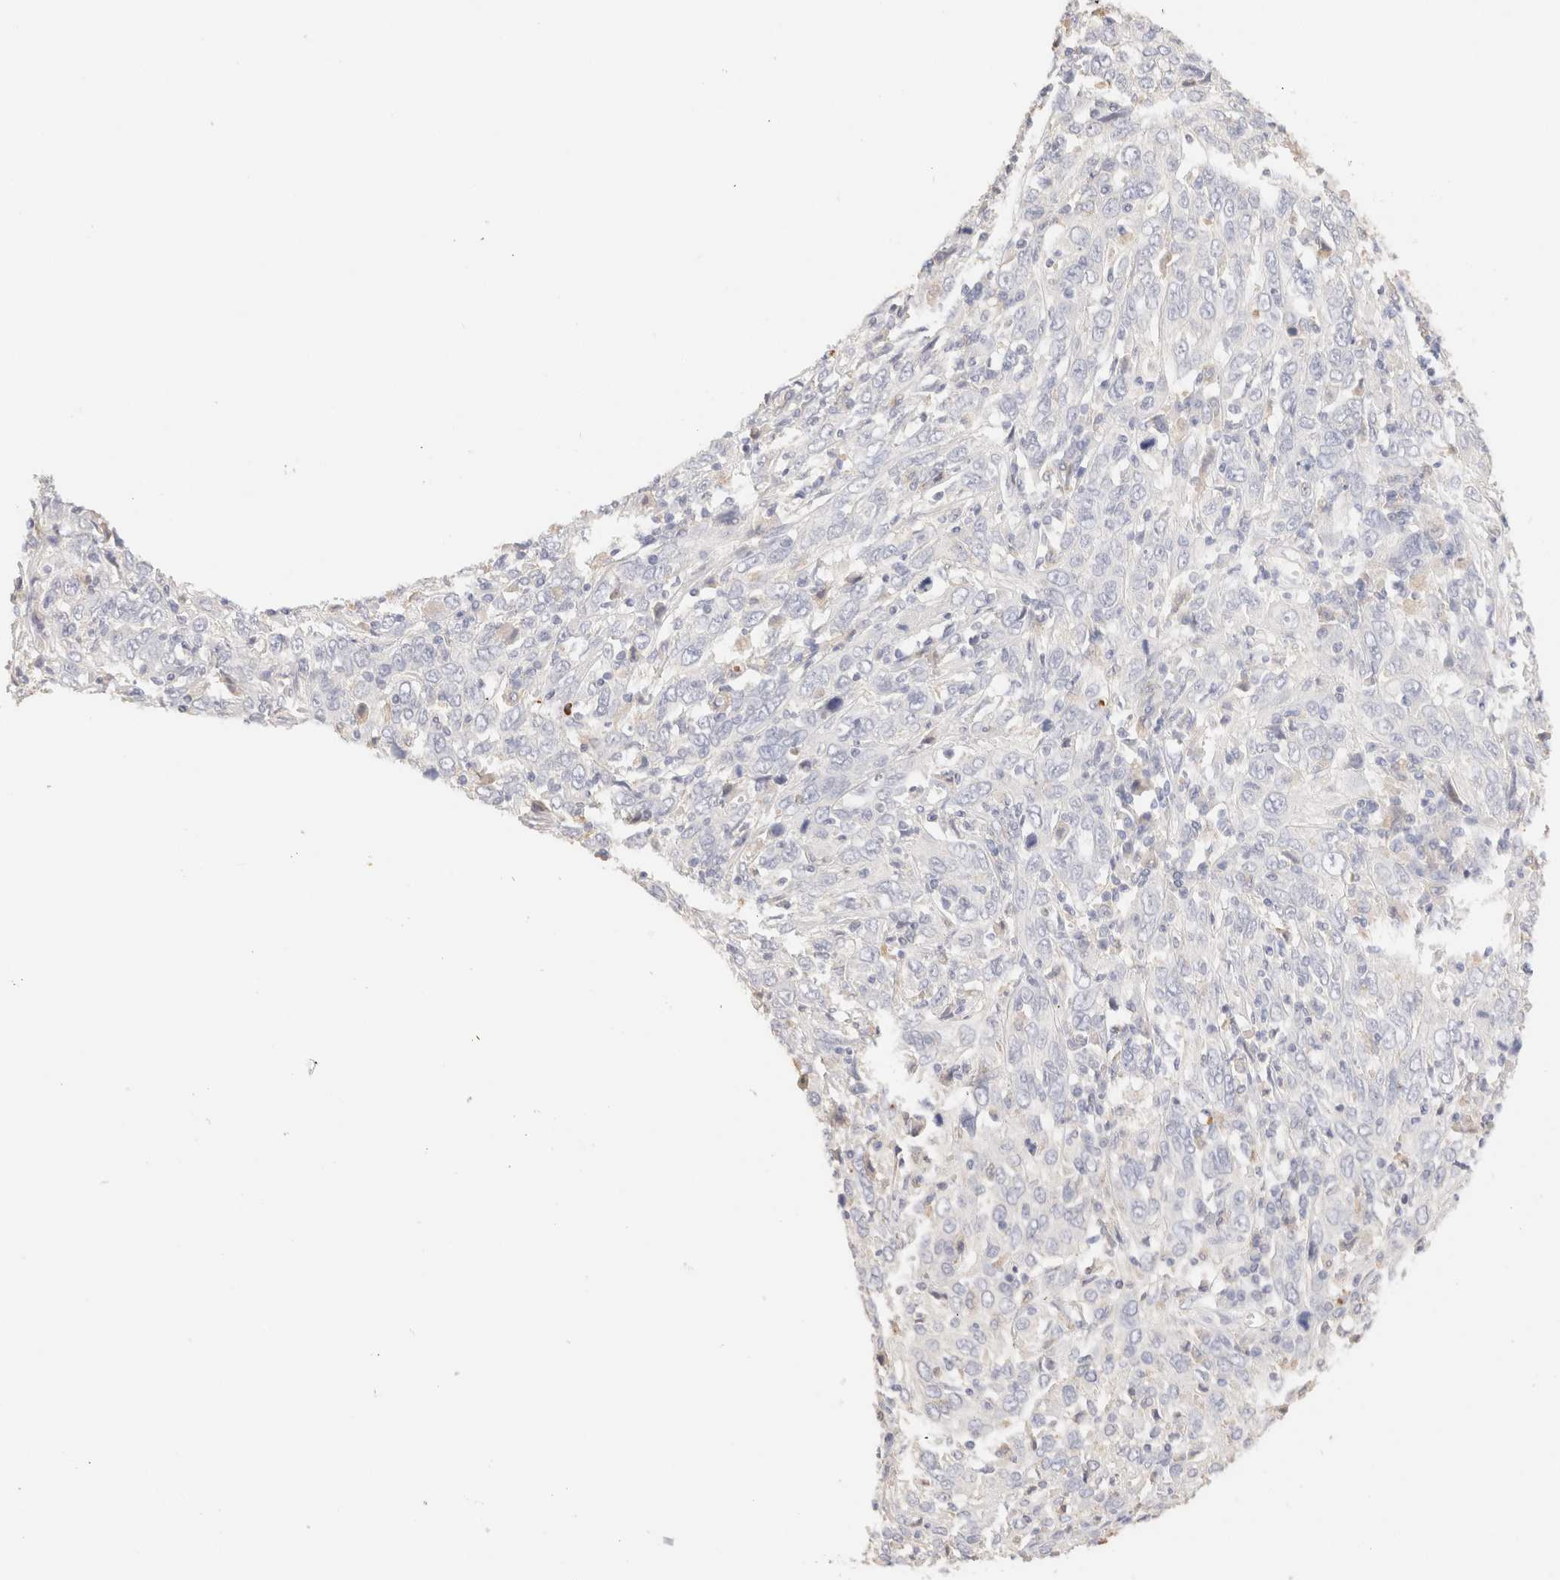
{"staining": {"intensity": "negative", "quantity": "none", "location": "none"}, "tissue": "cervical cancer", "cell_type": "Tumor cells", "image_type": "cancer", "snomed": [{"axis": "morphology", "description": "Squamous cell carcinoma, NOS"}, {"axis": "topography", "description": "Cervix"}], "caption": "Cervical cancer was stained to show a protein in brown. There is no significant expression in tumor cells. (DAB (3,3'-diaminobenzidine) immunohistochemistry with hematoxylin counter stain).", "gene": "SCGB2A2", "patient": {"sex": "female", "age": 46}}